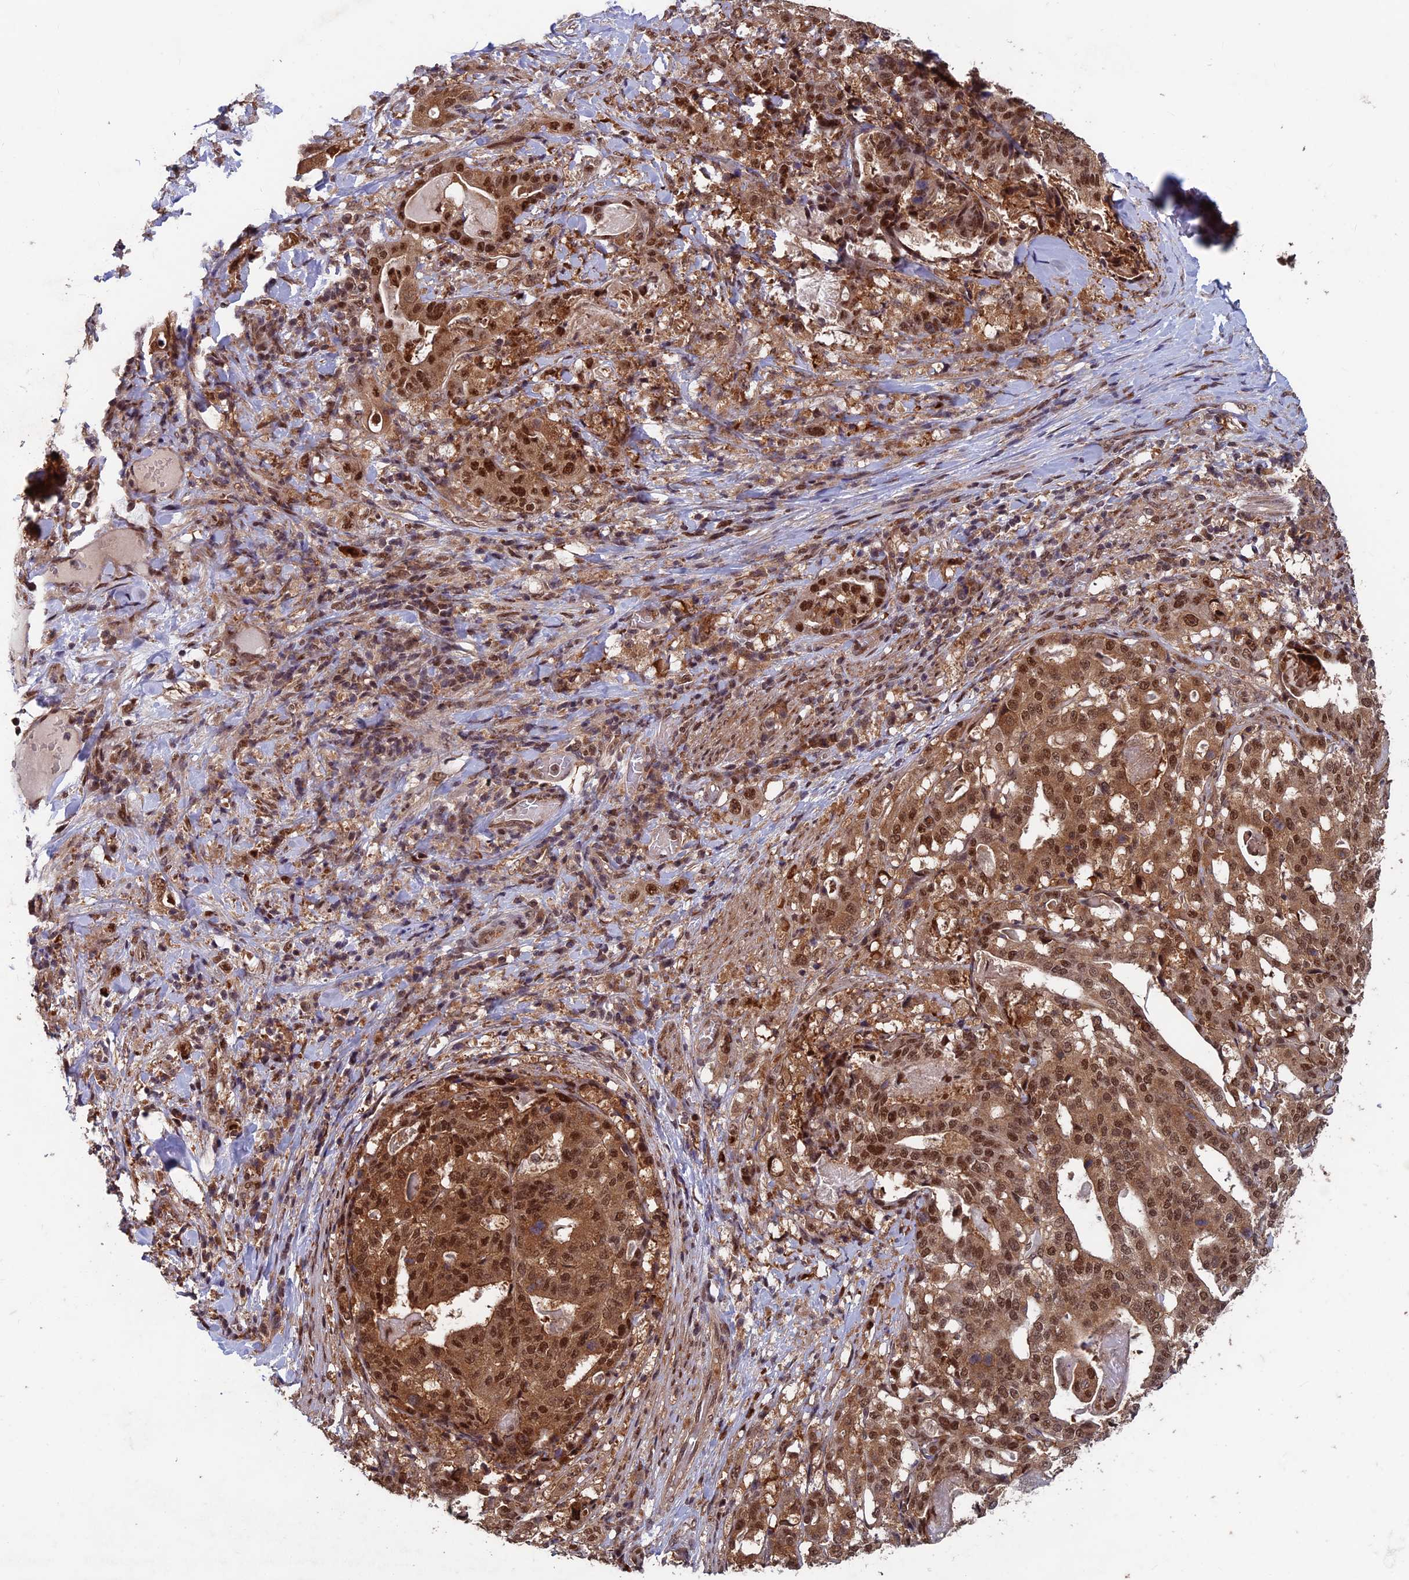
{"staining": {"intensity": "moderate", "quantity": ">75%", "location": "cytoplasmic/membranous,nuclear"}, "tissue": "stomach cancer", "cell_type": "Tumor cells", "image_type": "cancer", "snomed": [{"axis": "morphology", "description": "Adenocarcinoma, NOS"}, {"axis": "topography", "description": "Stomach"}], "caption": "Adenocarcinoma (stomach) stained with DAB (3,3'-diaminobenzidine) IHC exhibits medium levels of moderate cytoplasmic/membranous and nuclear expression in approximately >75% of tumor cells. Immunohistochemistry stains the protein of interest in brown and the nuclei are stained blue.", "gene": "FAM53C", "patient": {"sex": "male", "age": 48}}